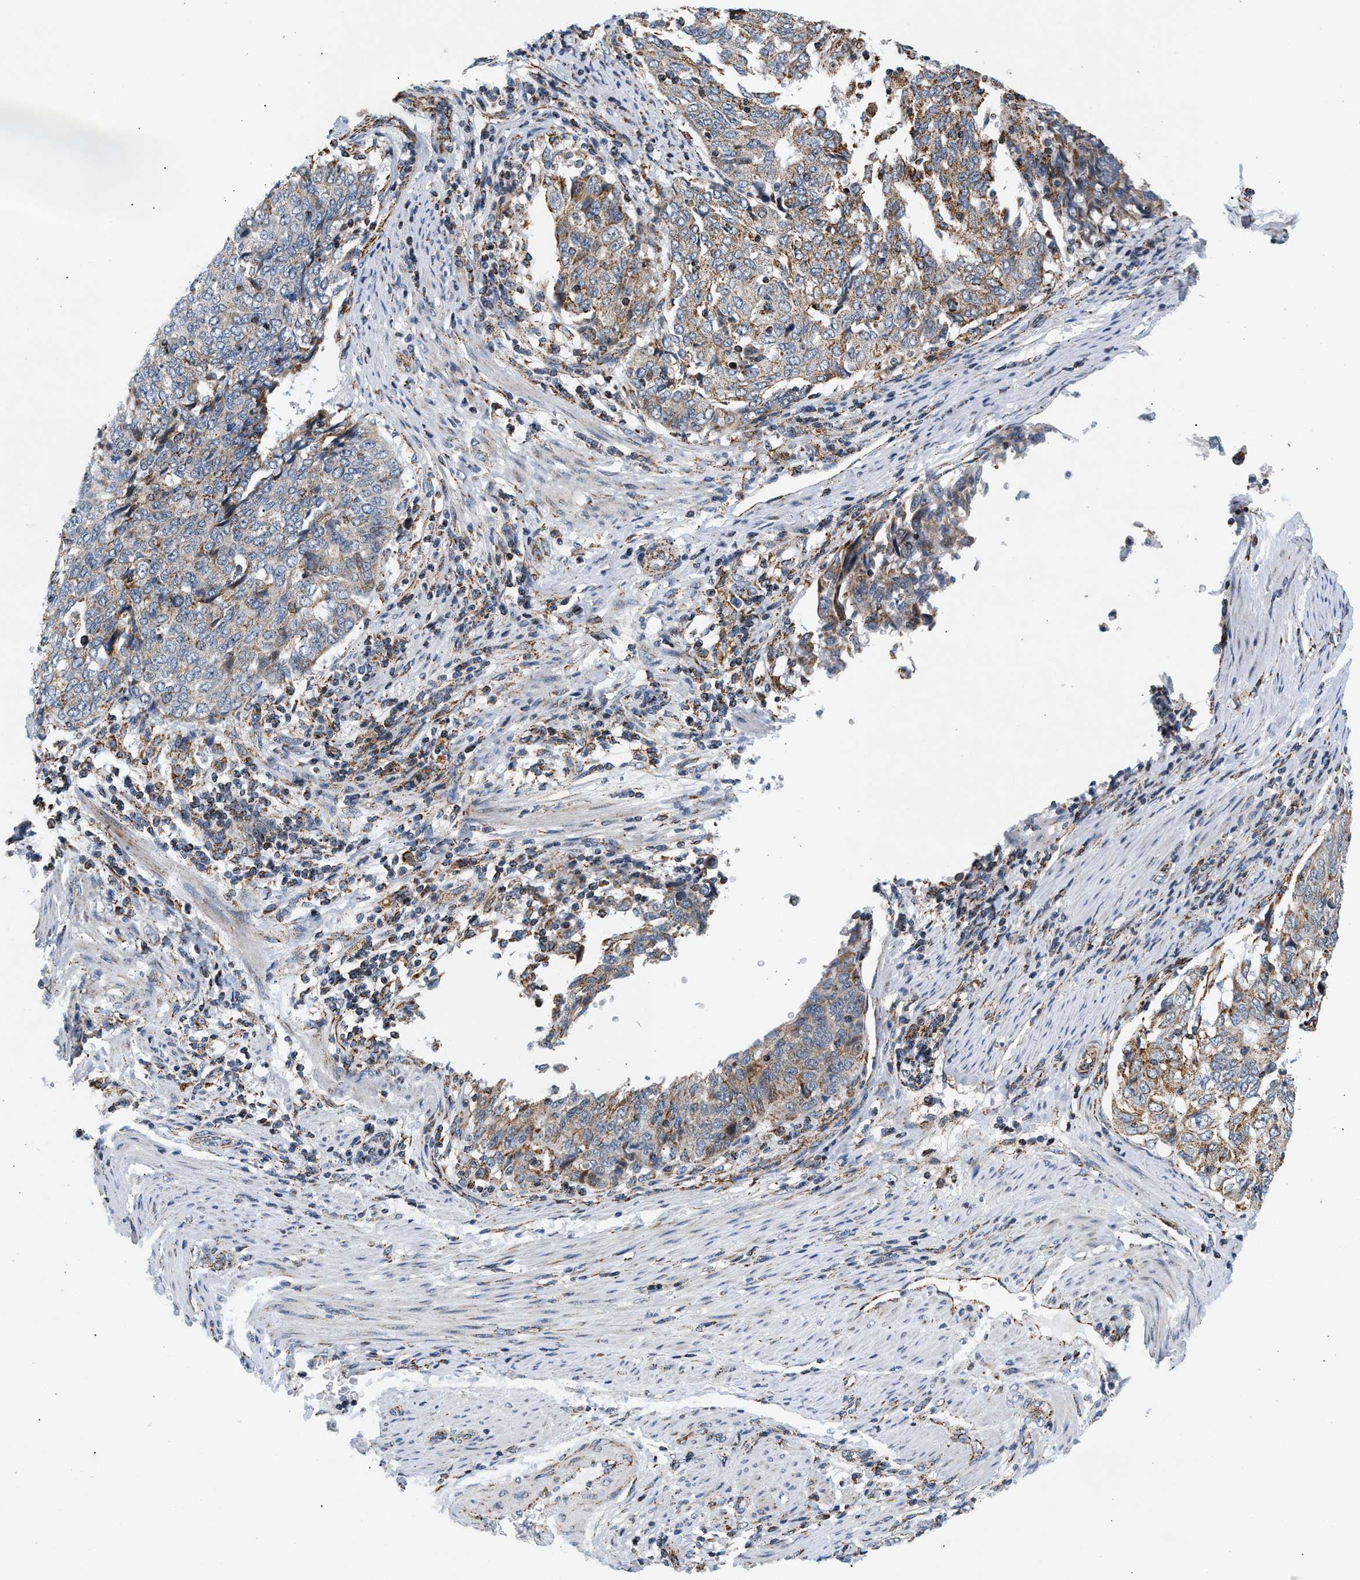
{"staining": {"intensity": "moderate", "quantity": "25%-75%", "location": "cytoplasmic/membranous"}, "tissue": "endometrial cancer", "cell_type": "Tumor cells", "image_type": "cancer", "snomed": [{"axis": "morphology", "description": "Adenocarcinoma, NOS"}, {"axis": "topography", "description": "Endometrium"}], "caption": "This image demonstrates endometrial cancer (adenocarcinoma) stained with immunohistochemistry (IHC) to label a protein in brown. The cytoplasmic/membranous of tumor cells show moderate positivity for the protein. Nuclei are counter-stained blue.", "gene": "PDE1A", "patient": {"sex": "female", "age": 80}}